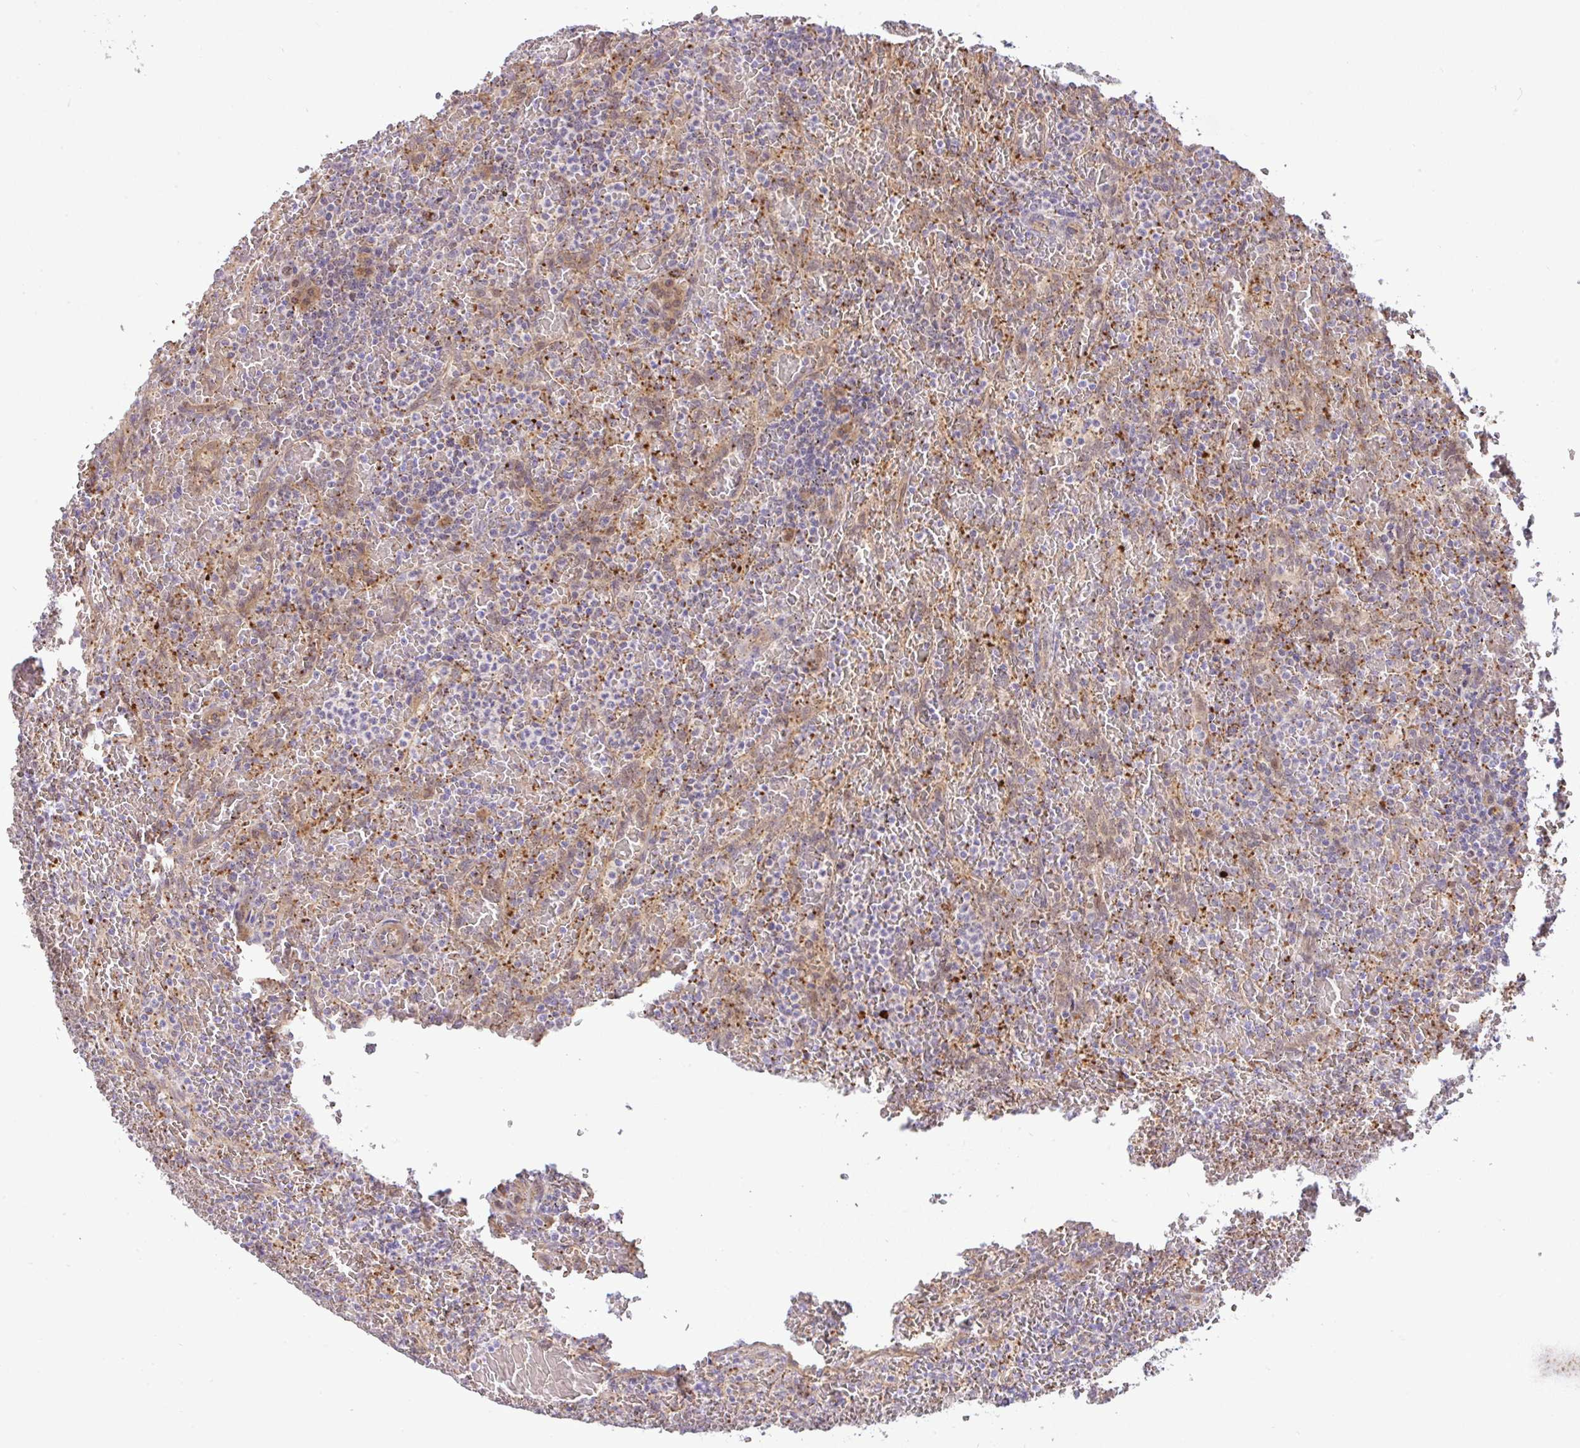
{"staining": {"intensity": "negative", "quantity": "none", "location": "none"}, "tissue": "lymphoma", "cell_type": "Tumor cells", "image_type": "cancer", "snomed": [{"axis": "morphology", "description": "Malignant lymphoma, non-Hodgkin's type, Low grade"}, {"axis": "topography", "description": "Spleen"}], "caption": "This is a micrograph of IHC staining of malignant lymphoma, non-Hodgkin's type (low-grade), which shows no staining in tumor cells.", "gene": "DLEU7", "patient": {"sex": "female", "age": 64}}